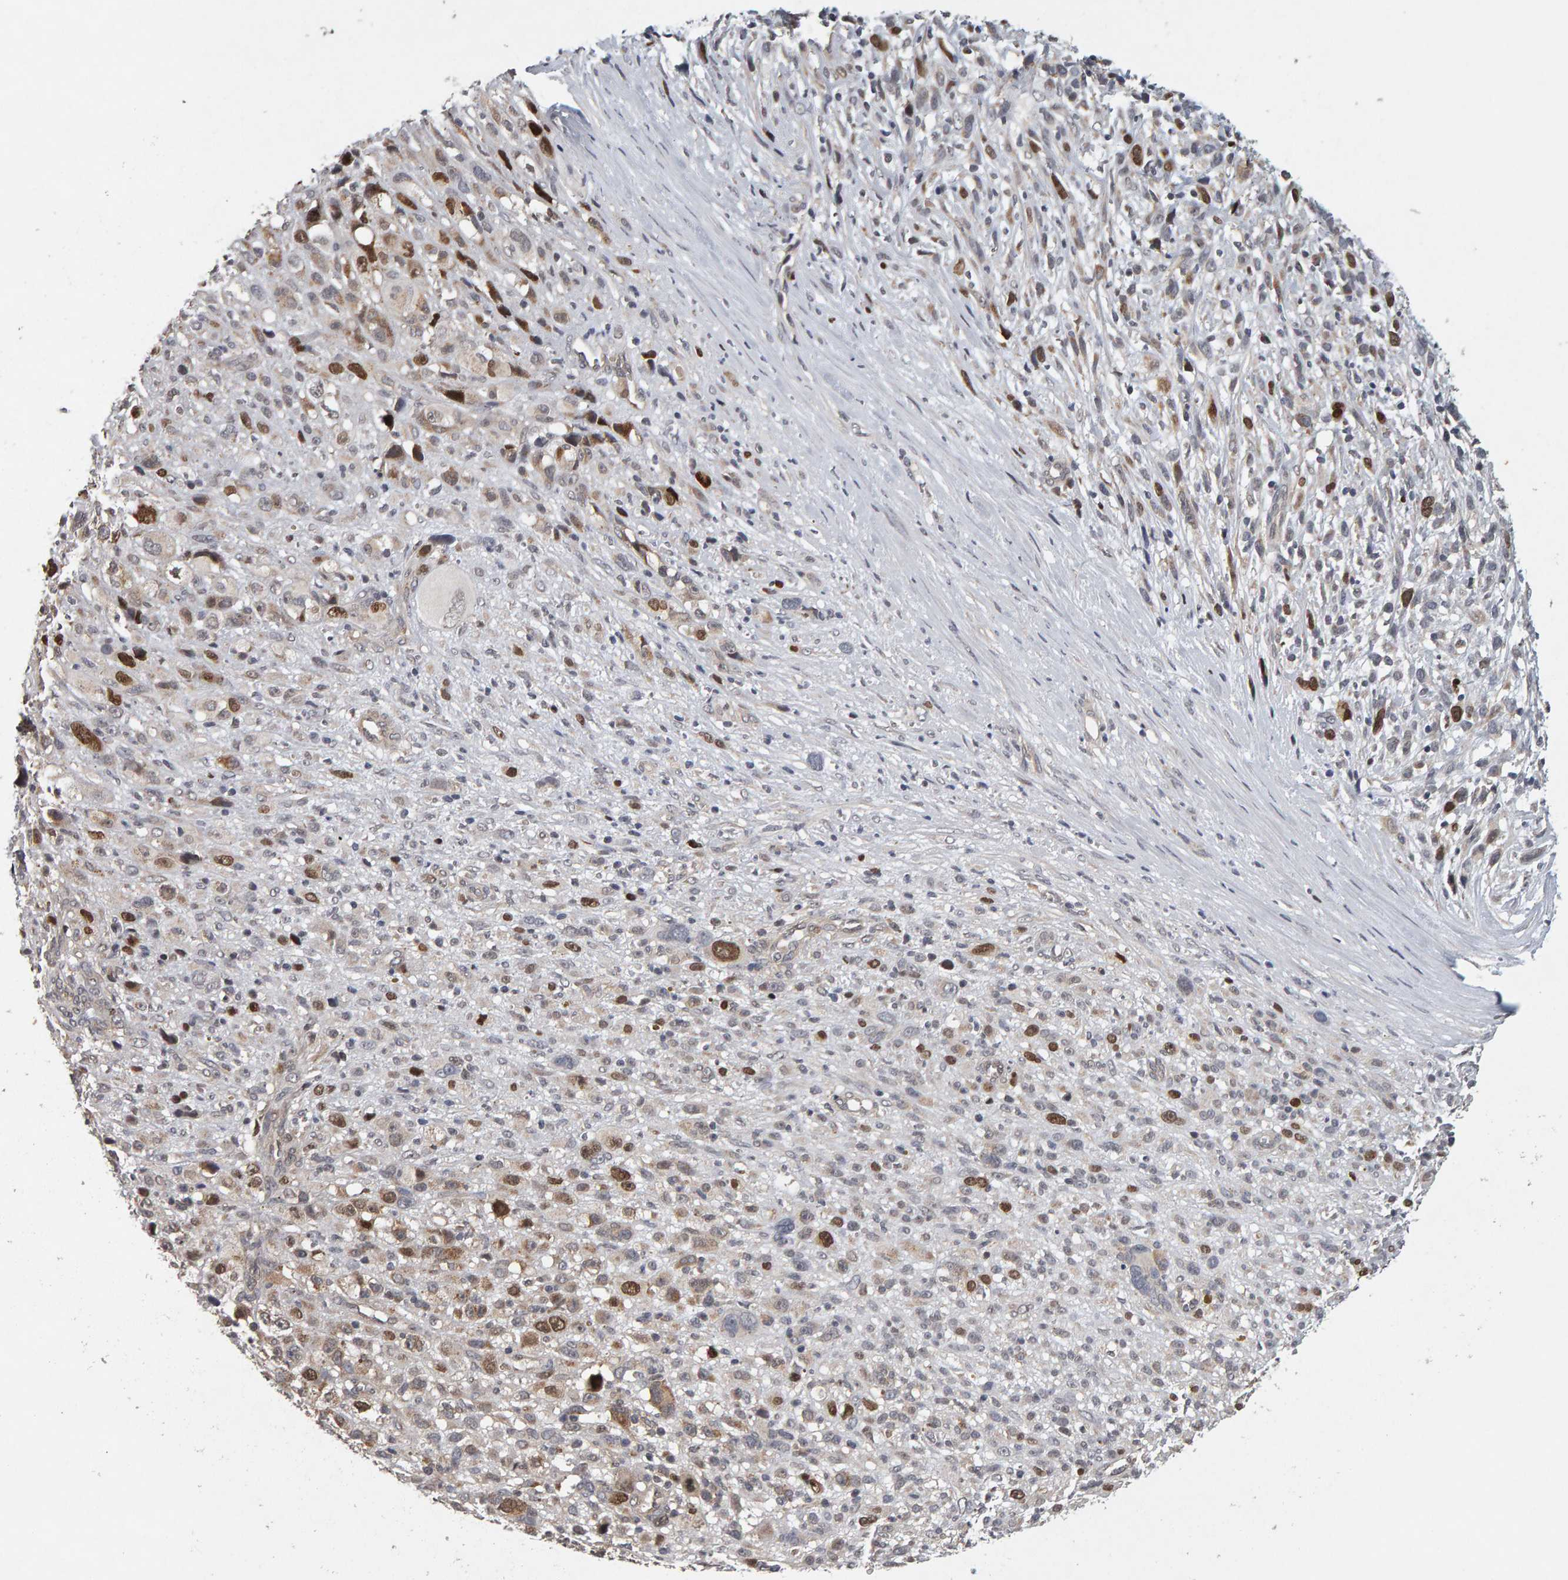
{"staining": {"intensity": "strong", "quantity": "<25%", "location": "nuclear"}, "tissue": "melanoma", "cell_type": "Tumor cells", "image_type": "cancer", "snomed": [{"axis": "morphology", "description": "Malignant melanoma, NOS"}, {"axis": "topography", "description": "Skin"}], "caption": "Melanoma stained with a brown dye shows strong nuclear positive staining in about <25% of tumor cells.", "gene": "CDCA5", "patient": {"sex": "female", "age": 55}}